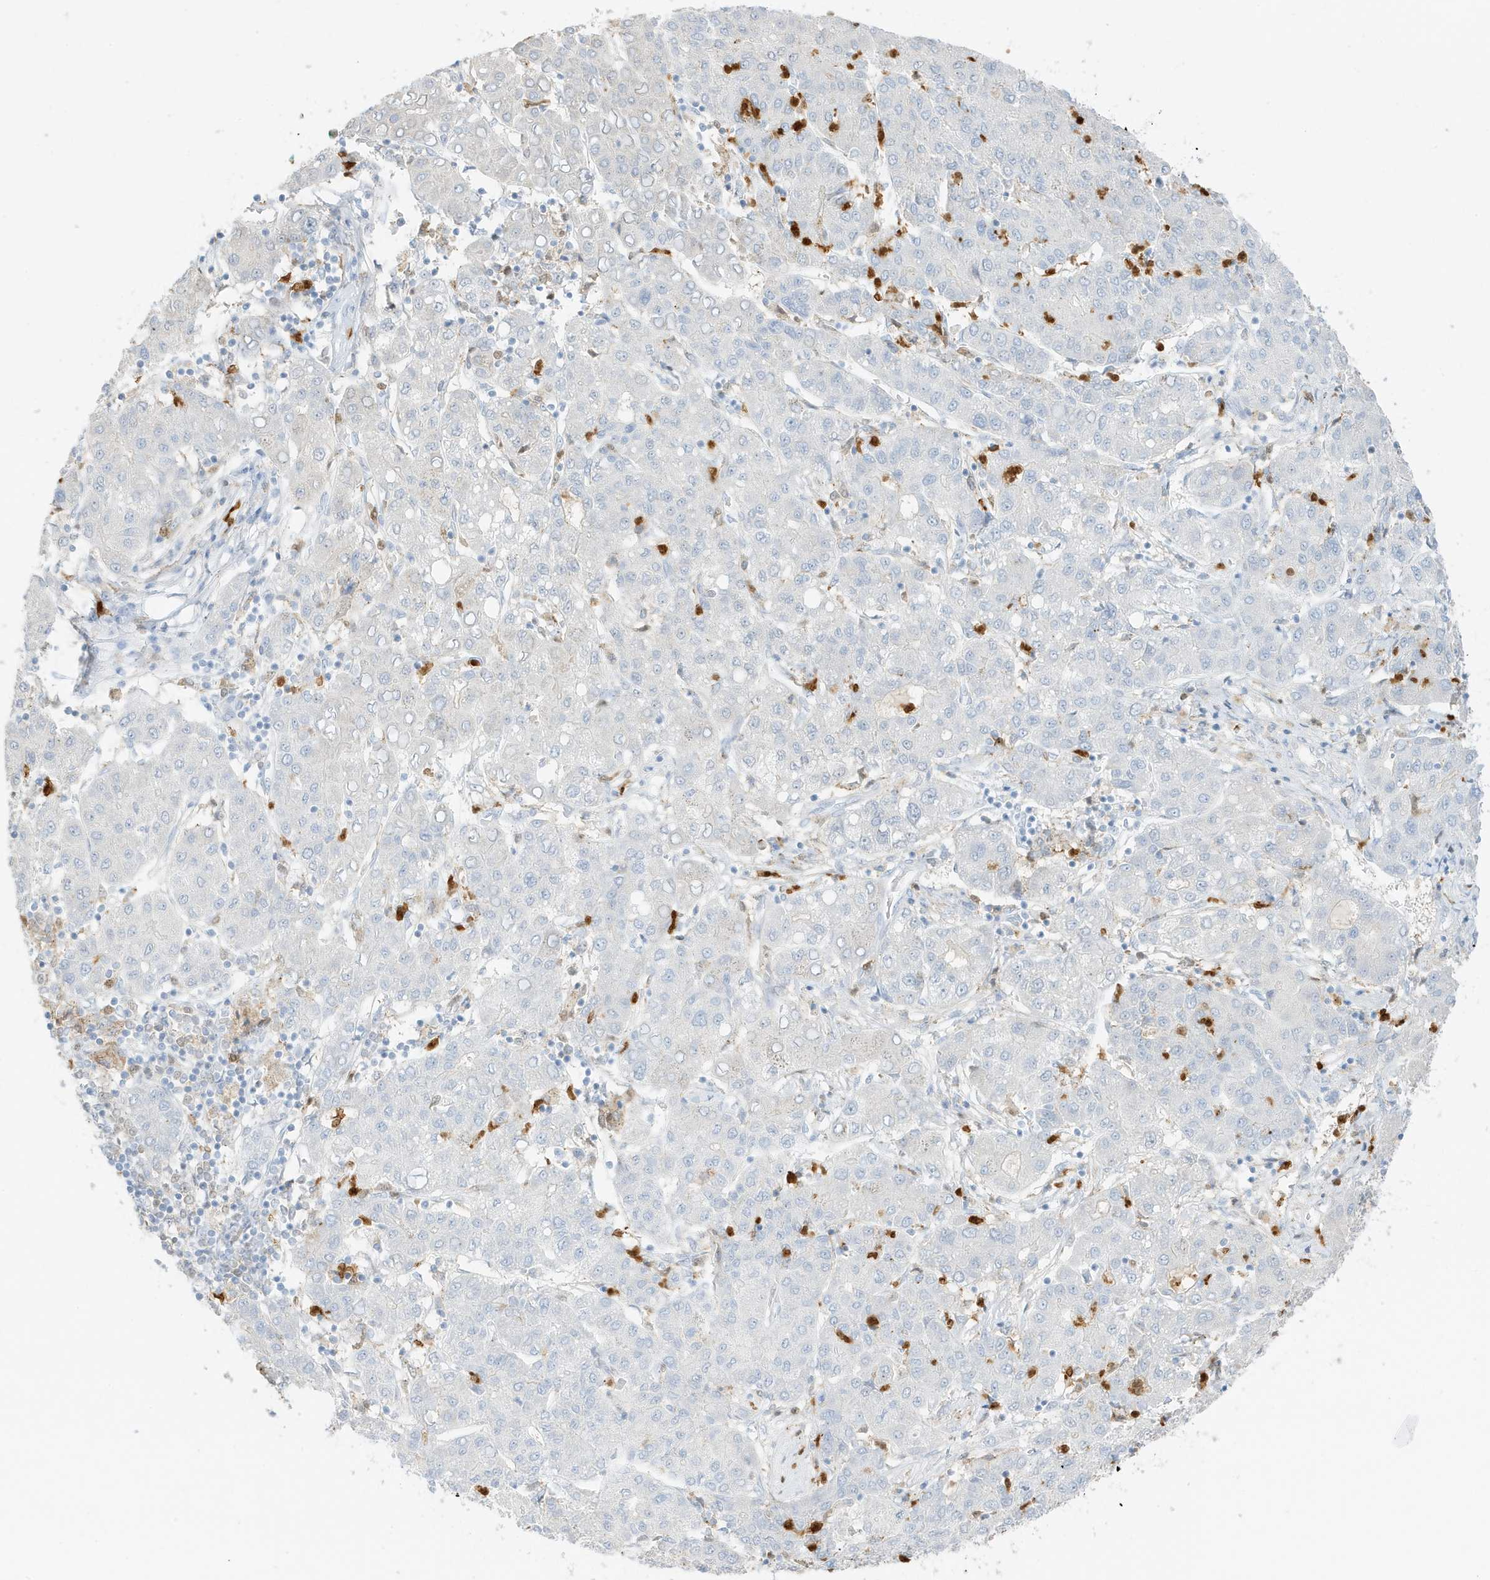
{"staining": {"intensity": "negative", "quantity": "none", "location": "none"}, "tissue": "liver cancer", "cell_type": "Tumor cells", "image_type": "cancer", "snomed": [{"axis": "morphology", "description": "Carcinoma, Hepatocellular, NOS"}, {"axis": "topography", "description": "Liver"}], "caption": "Immunohistochemistry of human liver hepatocellular carcinoma demonstrates no positivity in tumor cells.", "gene": "GCA", "patient": {"sex": "male", "age": 65}}